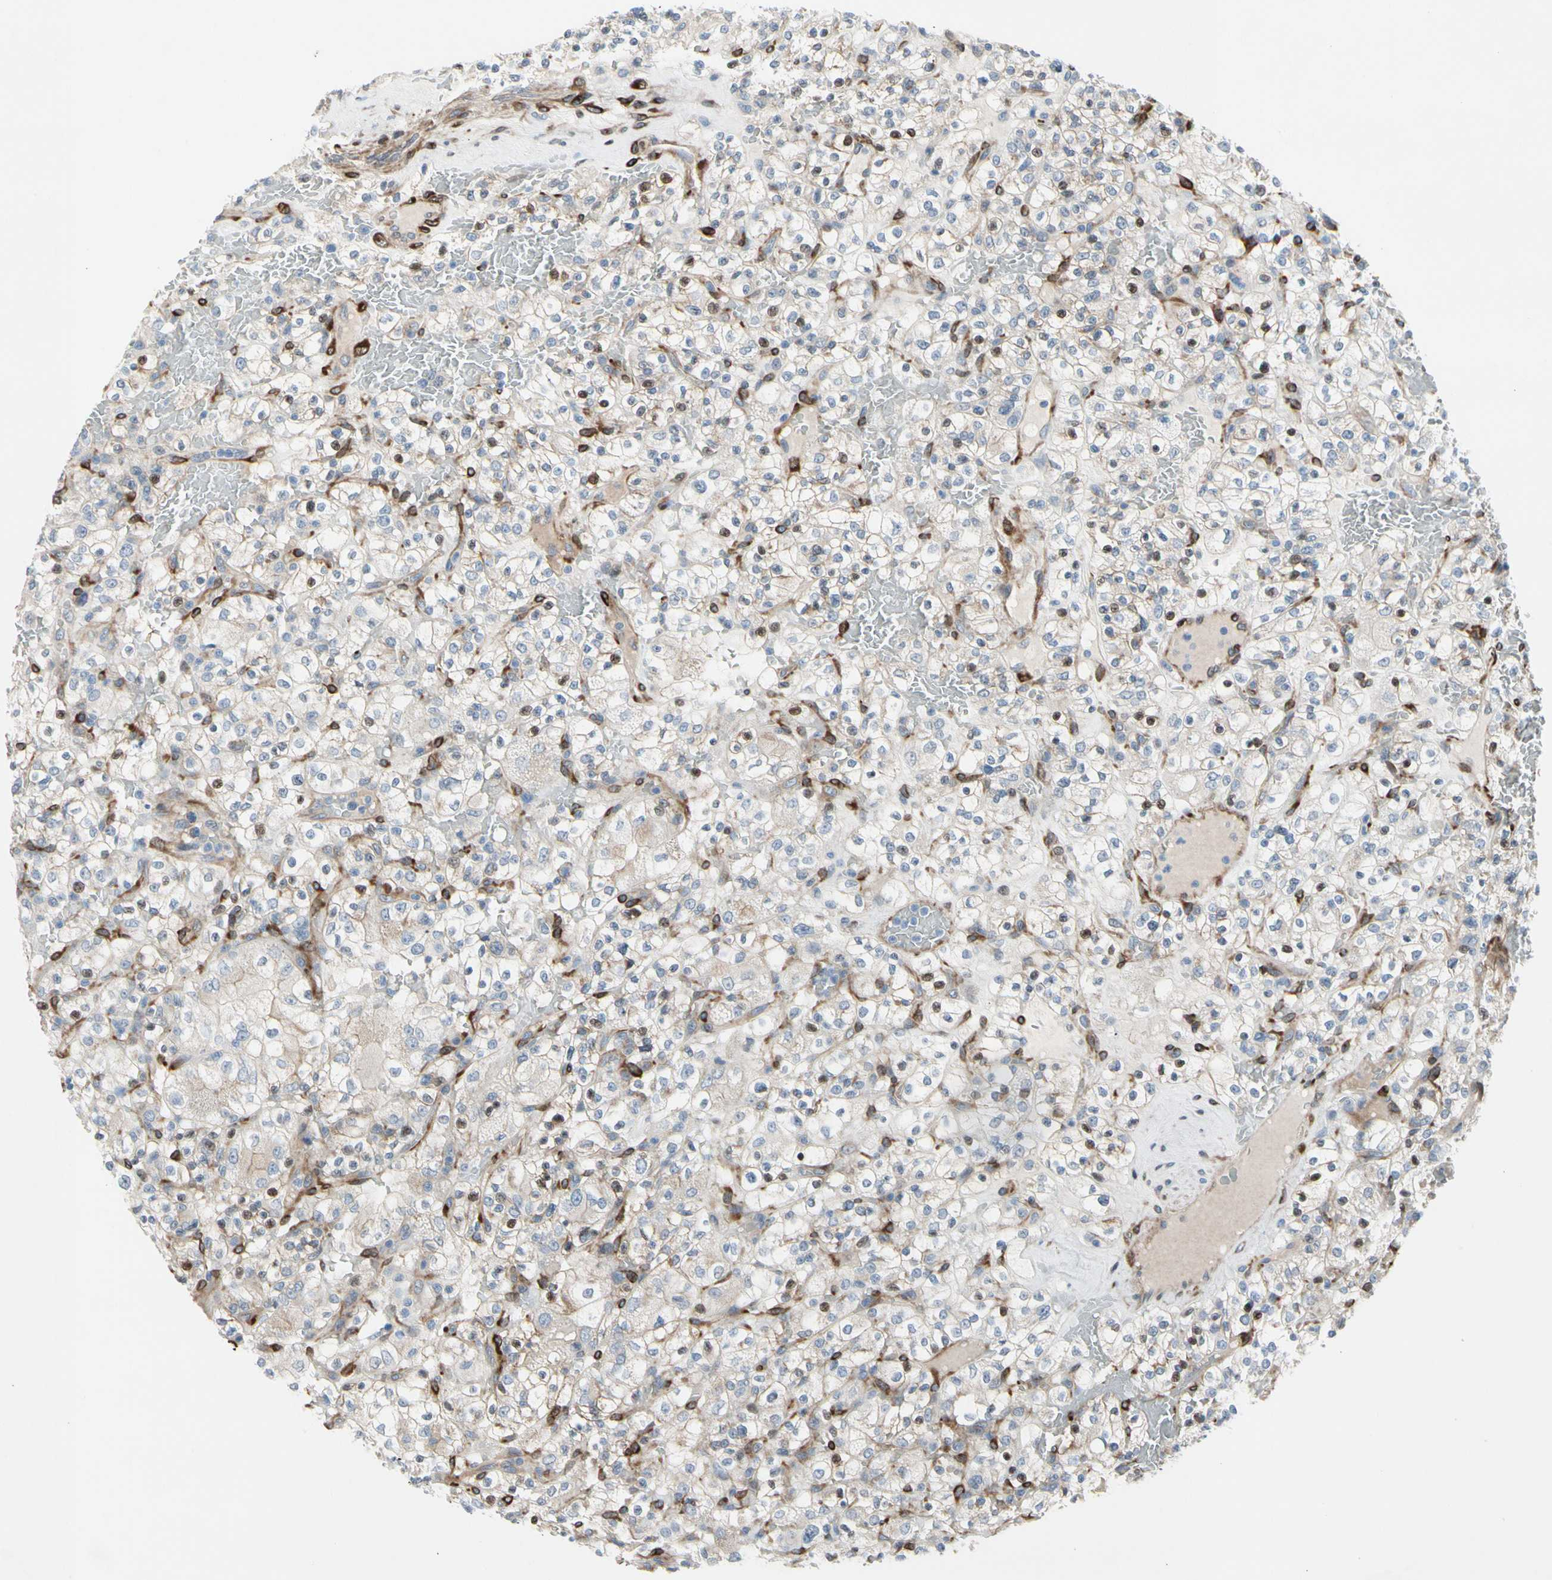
{"staining": {"intensity": "moderate", "quantity": "<25%", "location": "cytoplasmic/membranous"}, "tissue": "renal cancer", "cell_type": "Tumor cells", "image_type": "cancer", "snomed": [{"axis": "morphology", "description": "Normal tissue, NOS"}, {"axis": "morphology", "description": "Adenocarcinoma, NOS"}, {"axis": "topography", "description": "Kidney"}], "caption": "Tumor cells reveal moderate cytoplasmic/membranous staining in approximately <25% of cells in renal adenocarcinoma. (Stains: DAB in brown, nuclei in blue, Microscopy: brightfield microscopy at high magnification).", "gene": "MAP2", "patient": {"sex": "female", "age": 72}}